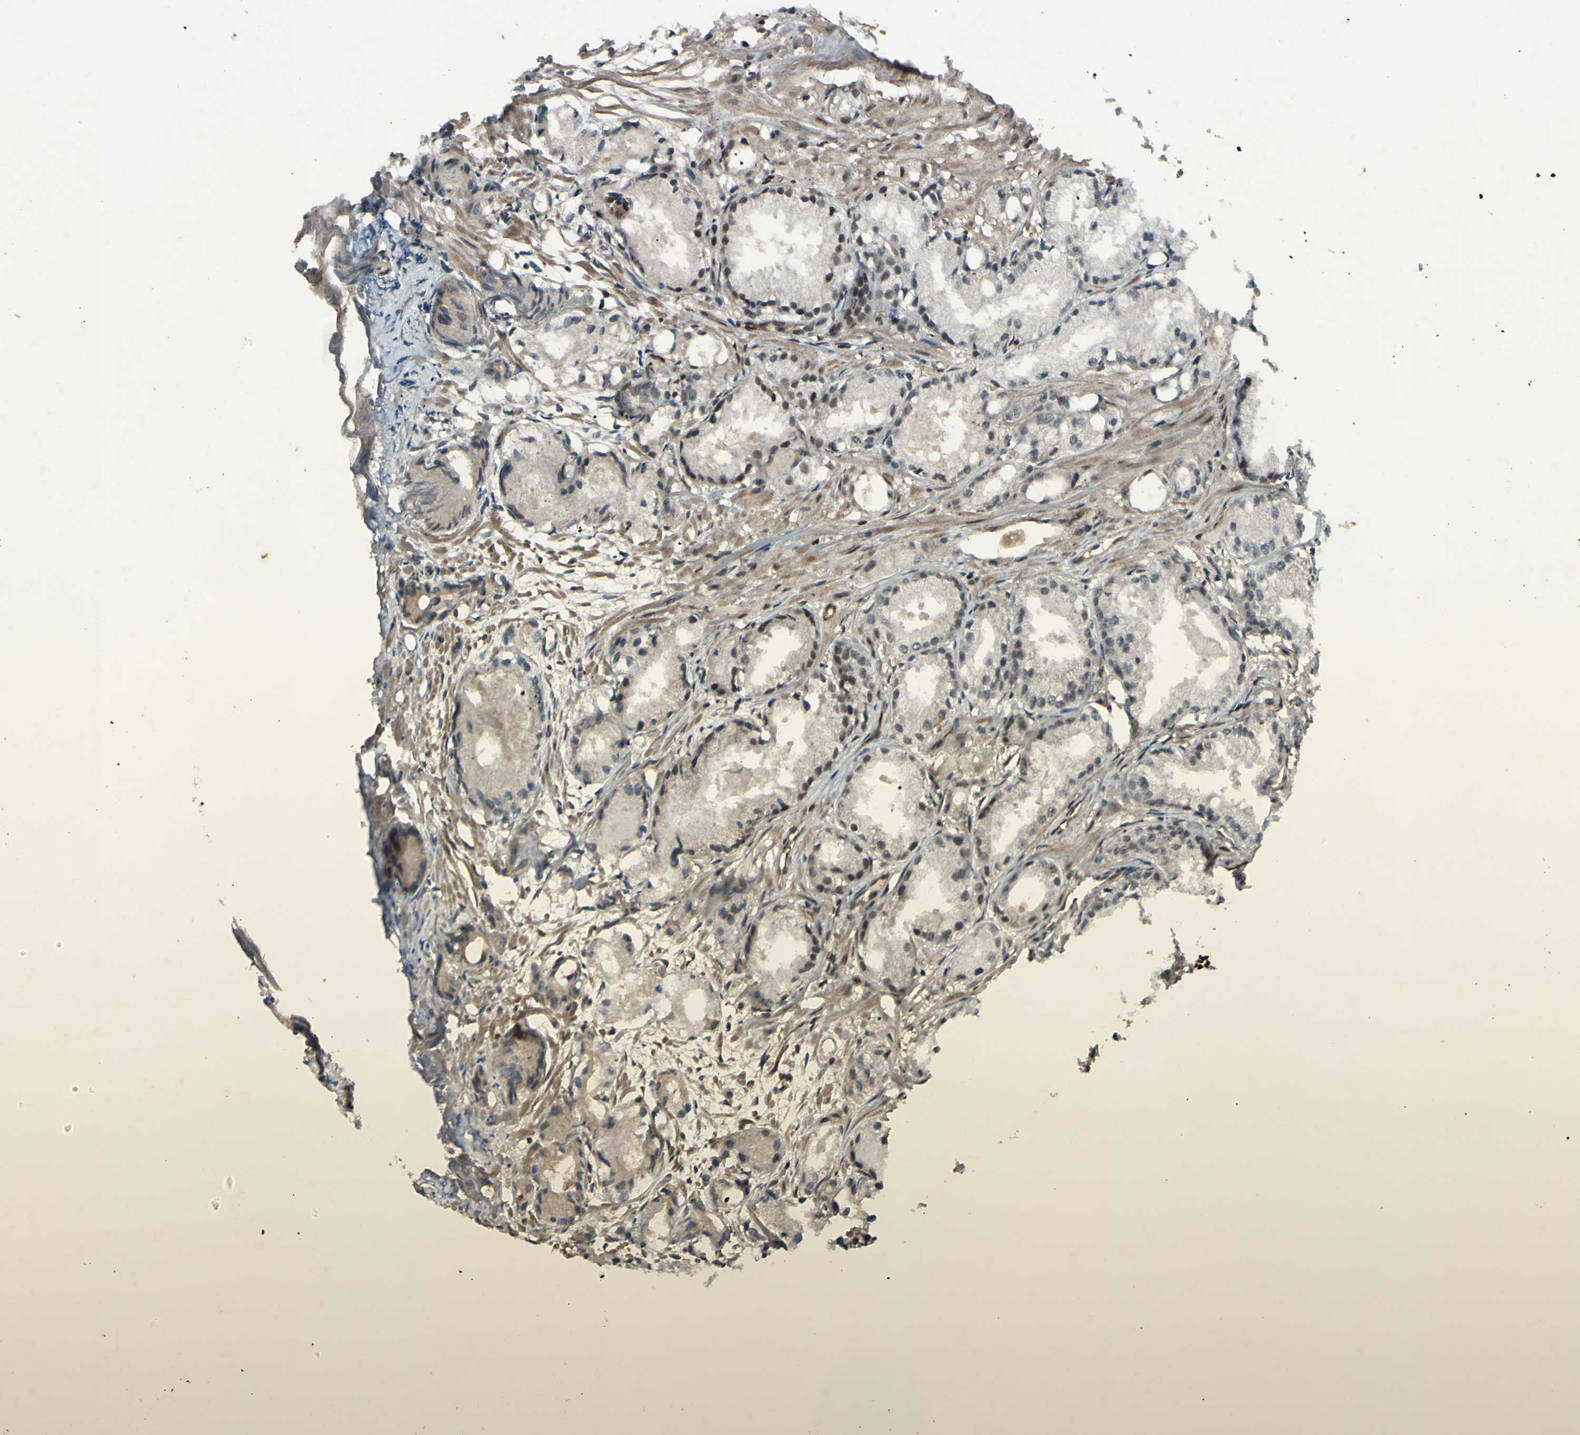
{"staining": {"intensity": "weak", "quantity": "25%-75%", "location": "cytoplasmic/membranous,nuclear"}, "tissue": "prostate cancer", "cell_type": "Tumor cells", "image_type": "cancer", "snomed": [{"axis": "morphology", "description": "Adenocarcinoma, Low grade"}, {"axis": "topography", "description": "Prostate"}], "caption": "DAB immunohistochemical staining of low-grade adenocarcinoma (prostate) reveals weak cytoplasmic/membranous and nuclear protein expression in about 25%-75% of tumor cells. The staining was performed using DAB (3,3'-diaminobenzidine), with brown indicating positive protein expression. Nuclei are stained blue with hematoxylin.", "gene": "SNW1", "patient": {"sex": "male", "age": 72}}